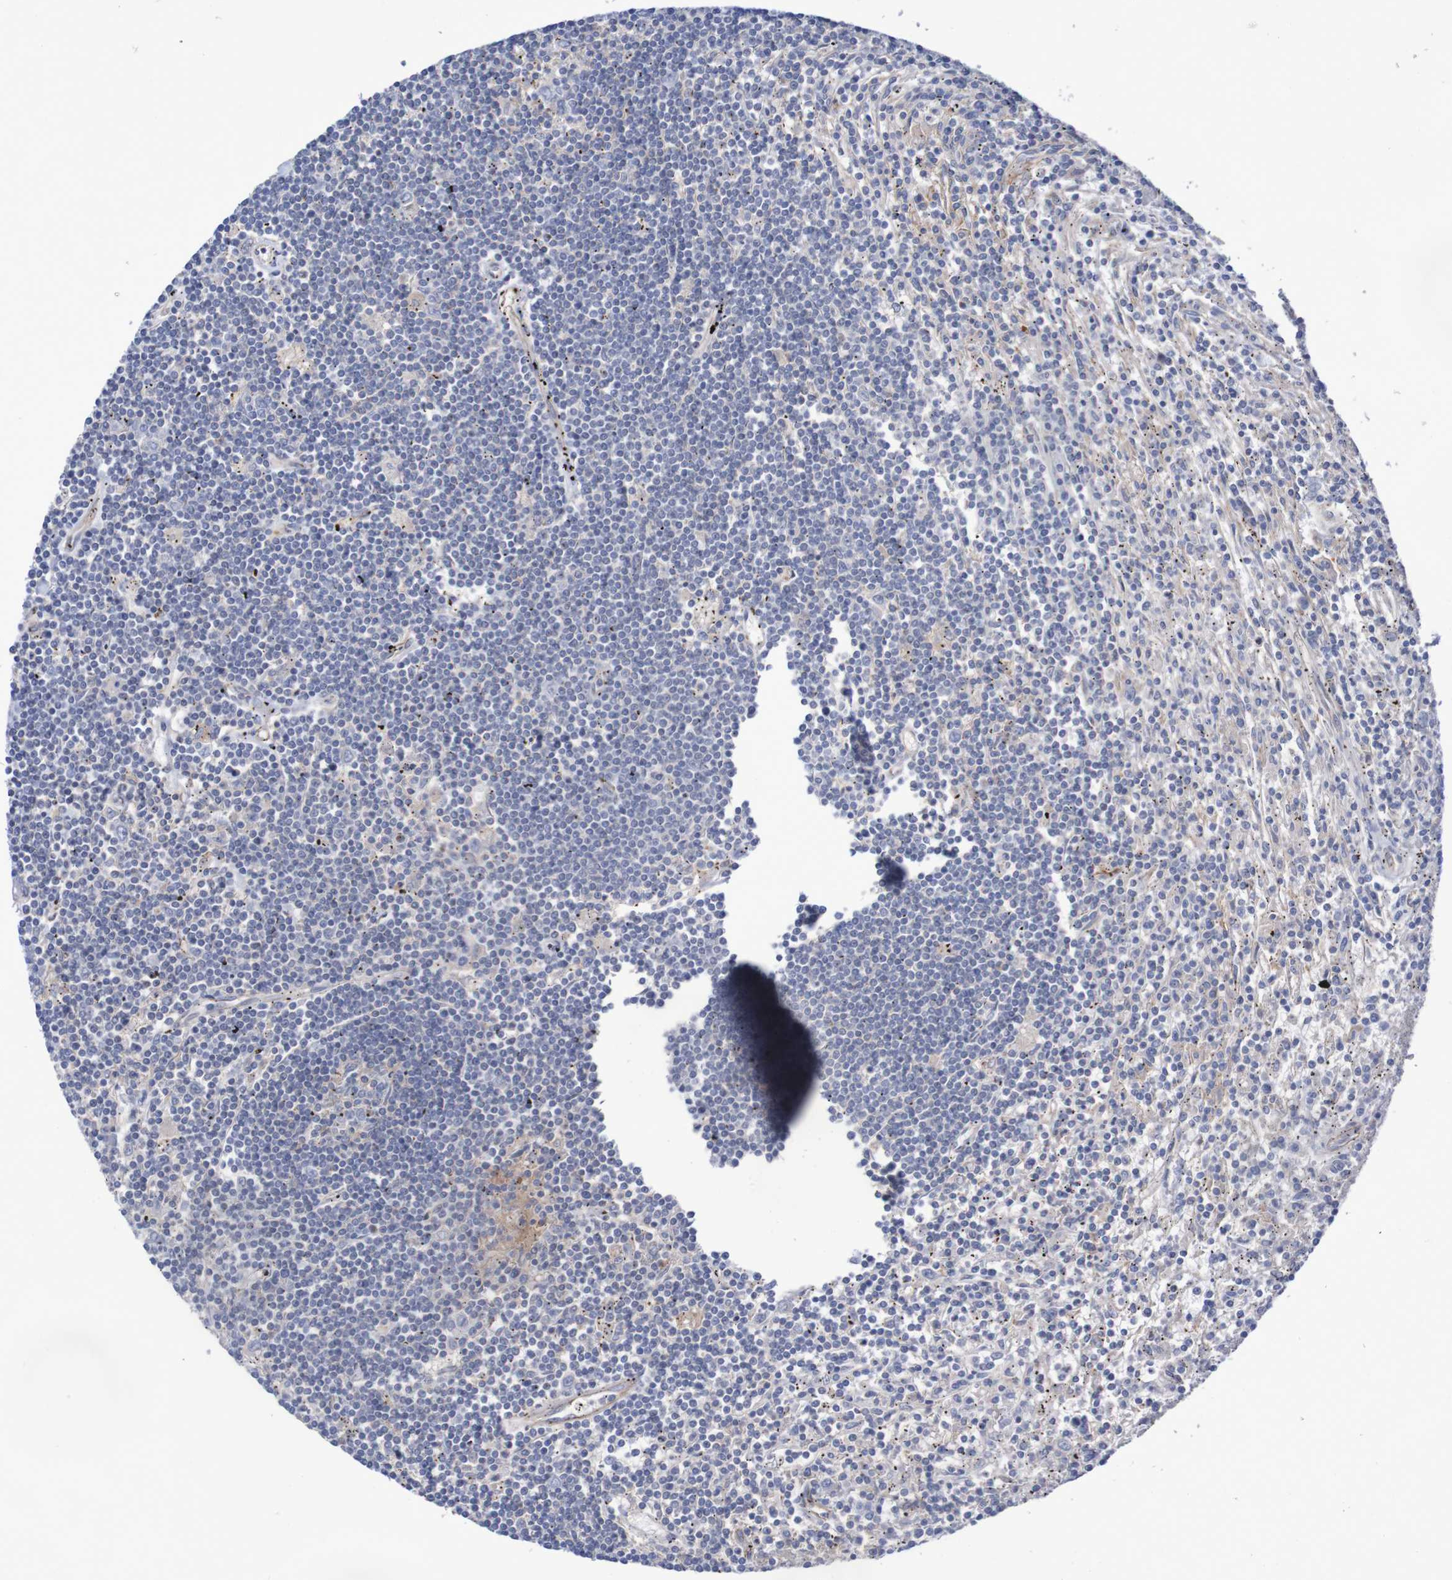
{"staining": {"intensity": "negative", "quantity": "none", "location": "none"}, "tissue": "lymphoma", "cell_type": "Tumor cells", "image_type": "cancer", "snomed": [{"axis": "morphology", "description": "Malignant lymphoma, non-Hodgkin's type, Low grade"}, {"axis": "topography", "description": "Spleen"}], "caption": "Lymphoma was stained to show a protein in brown. There is no significant staining in tumor cells.", "gene": "NECTIN2", "patient": {"sex": "male", "age": 76}}